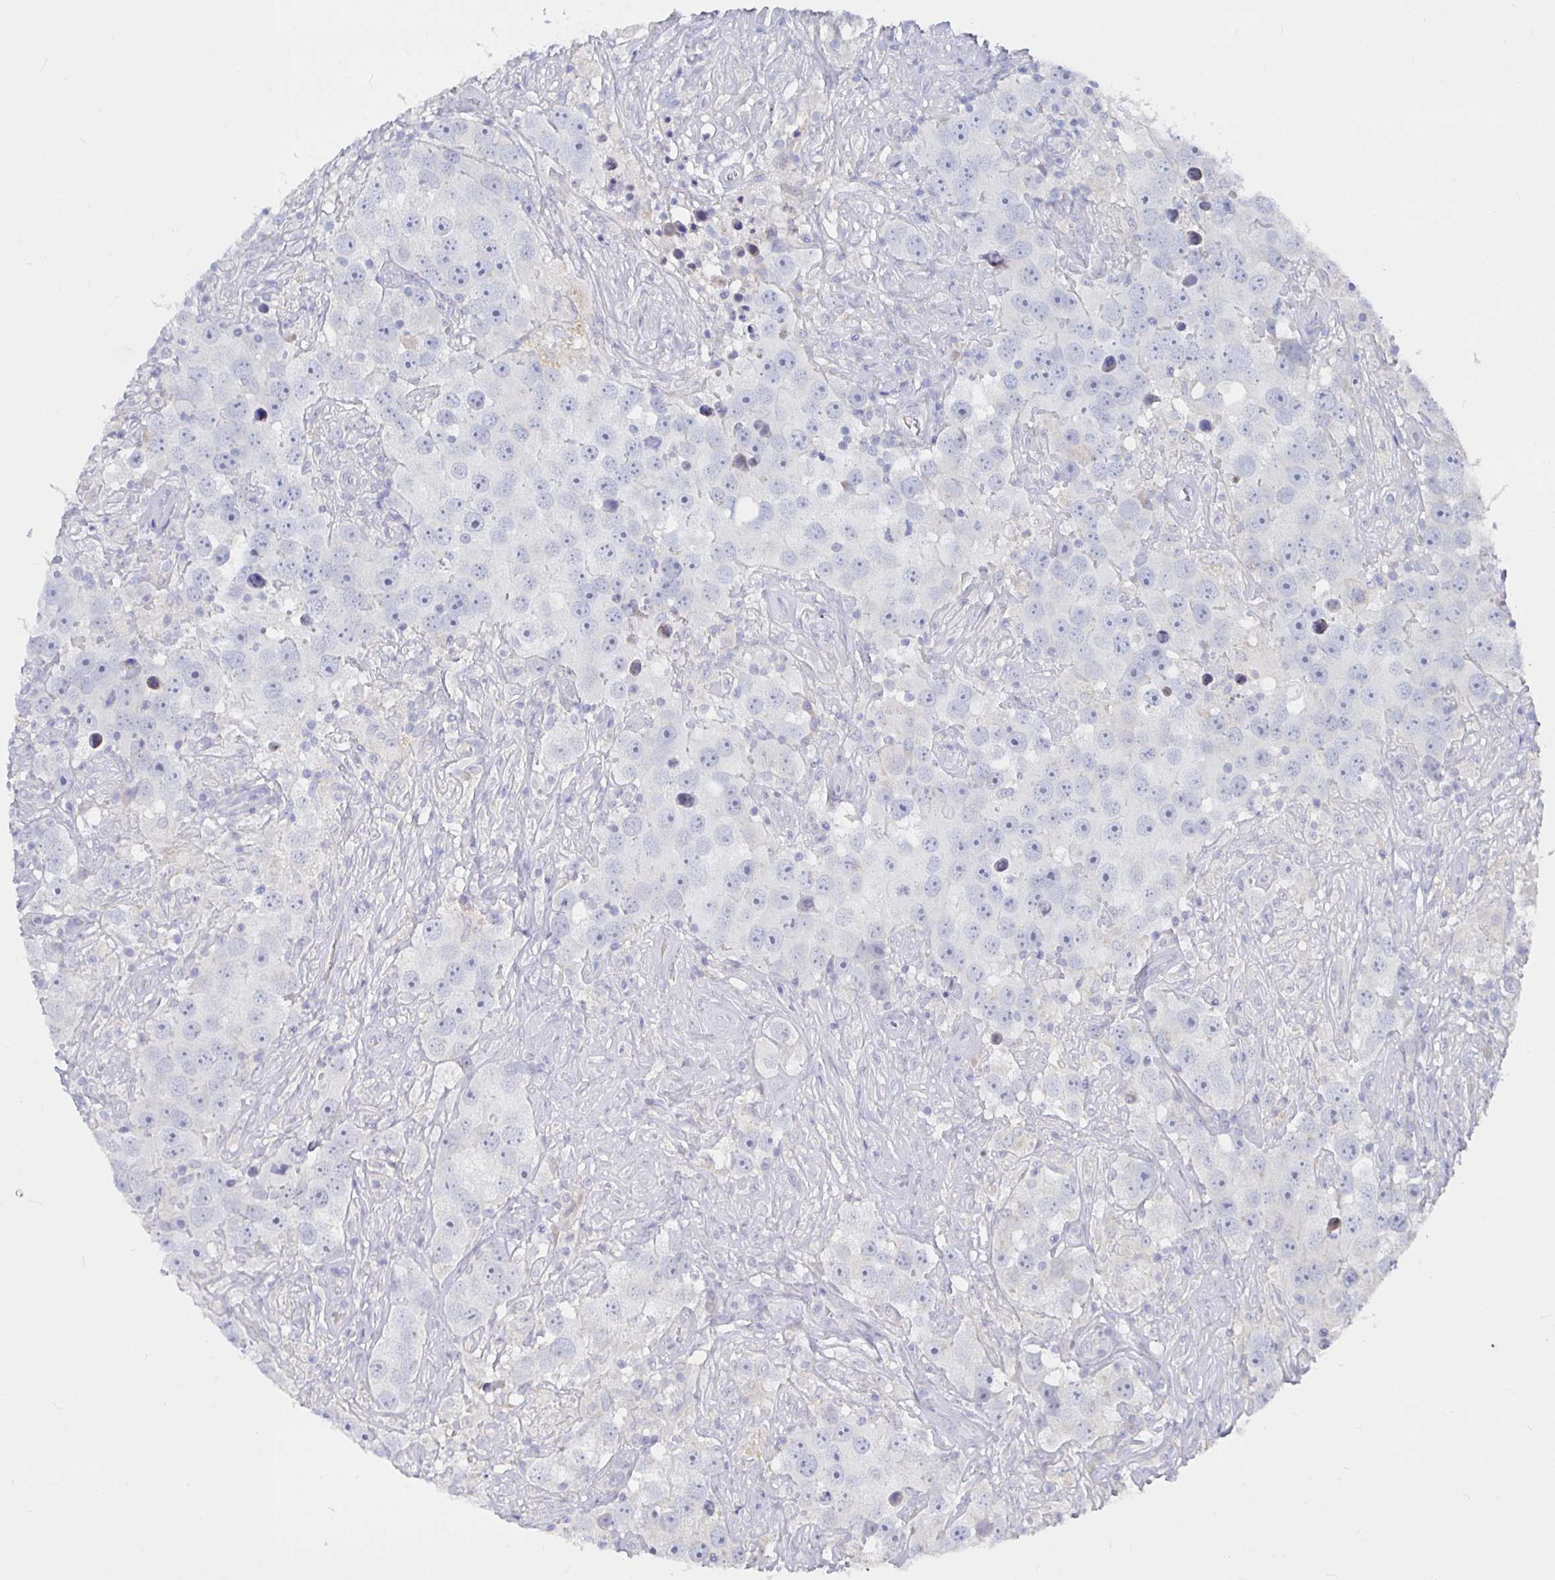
{"staining": {"intensity": "negative", "quantity": "none", "location": "none"}, "tissue": "testis cancer", "cell_type": "Tumor cells", "image_type": "cancer", "snomed": [{"axis": "morphology", "description": "Seminoma, NOS"}, {"axis": "topography", "description": "Testis"}], "caption": "A high-resolution micrograph shows IHC staining of testis cancer, which demonstrates no significant positivity in tumor cells.", "gene": "RNF144B", "patient": {"sex": "male", "age": 49}}